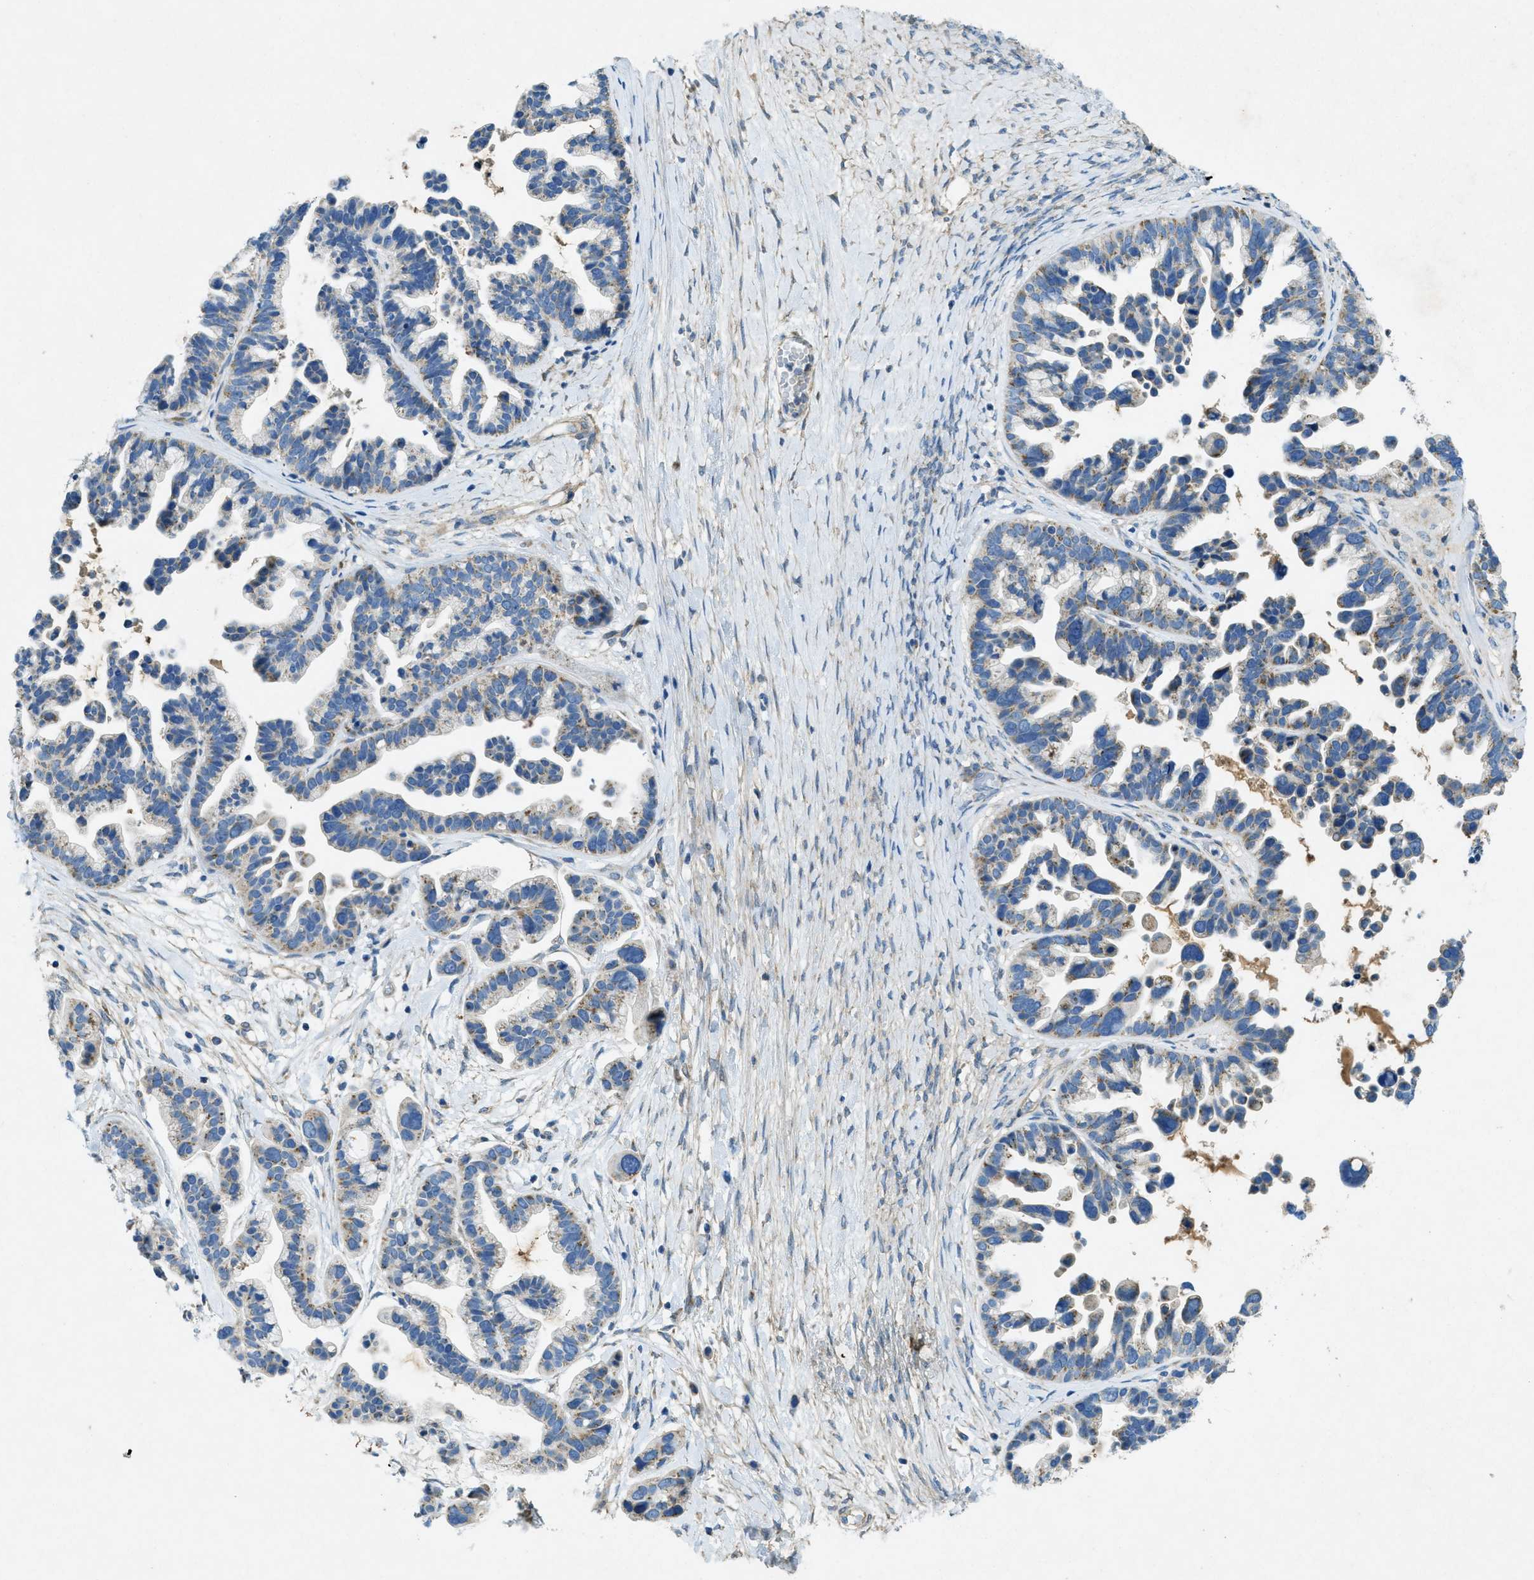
{"staining": {"intensity": "weak", "quantity": "<25%", "location": "cytoplasmic/membranous"}, "tissue": "ovarian cancer", "cell_type": "Tumor cells", "image_type": "cancer", "snomed": [{"axis": "morphology", "description": "Cystadenocarcinoma, serous, NOS"}, {"axis": "topography", "description": "Ovary"}], "caption": "Tumor cells show no significant protein staining in ovarian serous cystadenocarcinoma.", "gene": "CYGB", "patient": {"sex": "female", "age": 56}}